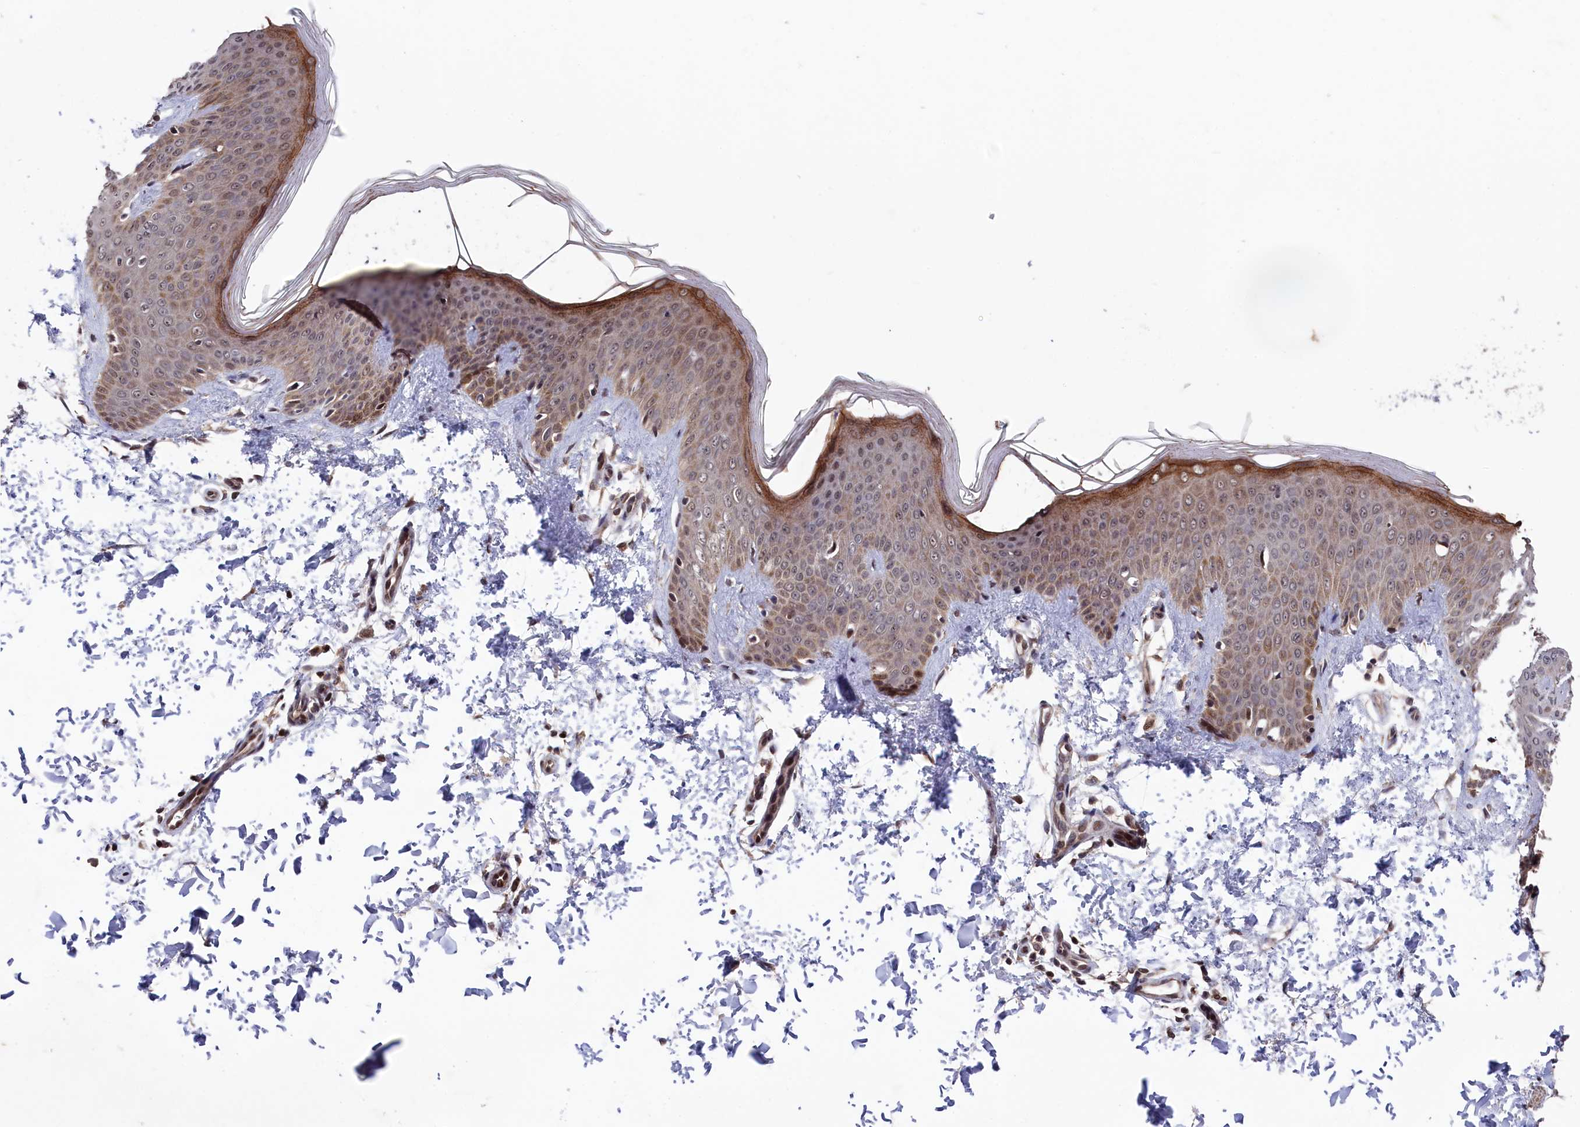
{"staining": {"intensity": "moderate", "quantity": ">75%", "location": "cytoplasmic/membranous"}, "tissue": "skin", "cell_type": "Fibroblasts", "image_type": "normal", "snomed": [{"axis": "morphology", "description": "Normal tissue, NOS"}, {"axis": "topography", "description": "Skin"}], "caption": "Human skin stained with a brown dye reveals moderate cytoplasmic/membranous positive positivity in approximately >75% of fibroblasts.", "gene": "CLPX", "patient": {"sex": "male", "age": 36}}